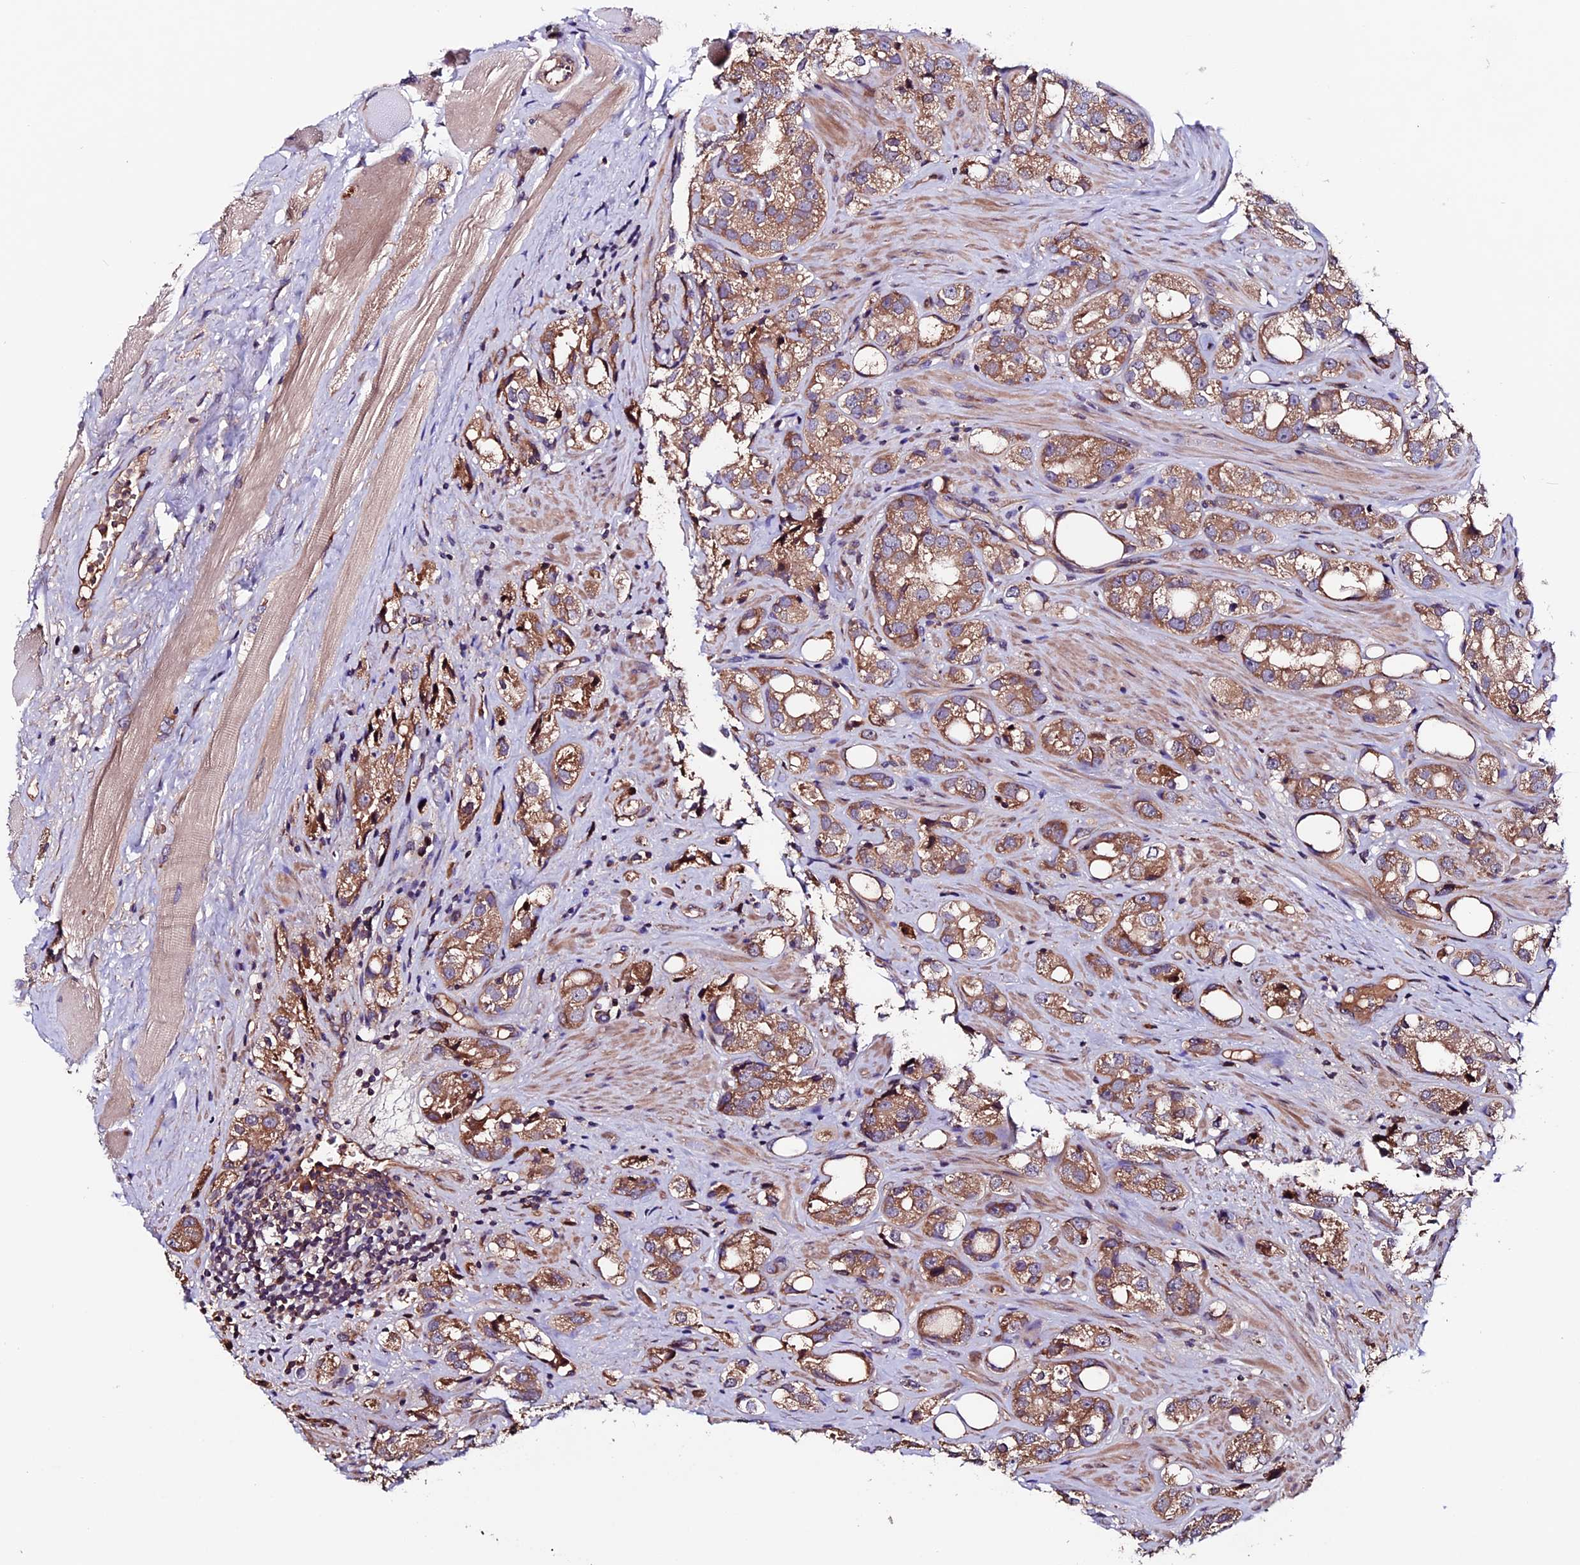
{"staining": {"intensity": "moderate", "quantity": ">75%", "location": "cytoplasmic/membranous"}, "tissue": "prostate cancer", "cell_type": "Tumor cells", "image_type": "cancer", "snomed": [{"axis": "morphology", "description": "Adenocarcinoma, NOS"}, {"axis": "topography", "description": "Prostate"}], "caption": "Human adenocarcinoma (prostate) stained with a brown dye displays moderate cytoplasmic/membranous positive positivity in approximately >75% of tumor cells.", "gene": "ZNF598", "patient": {"sex": "male", "age": 79}}